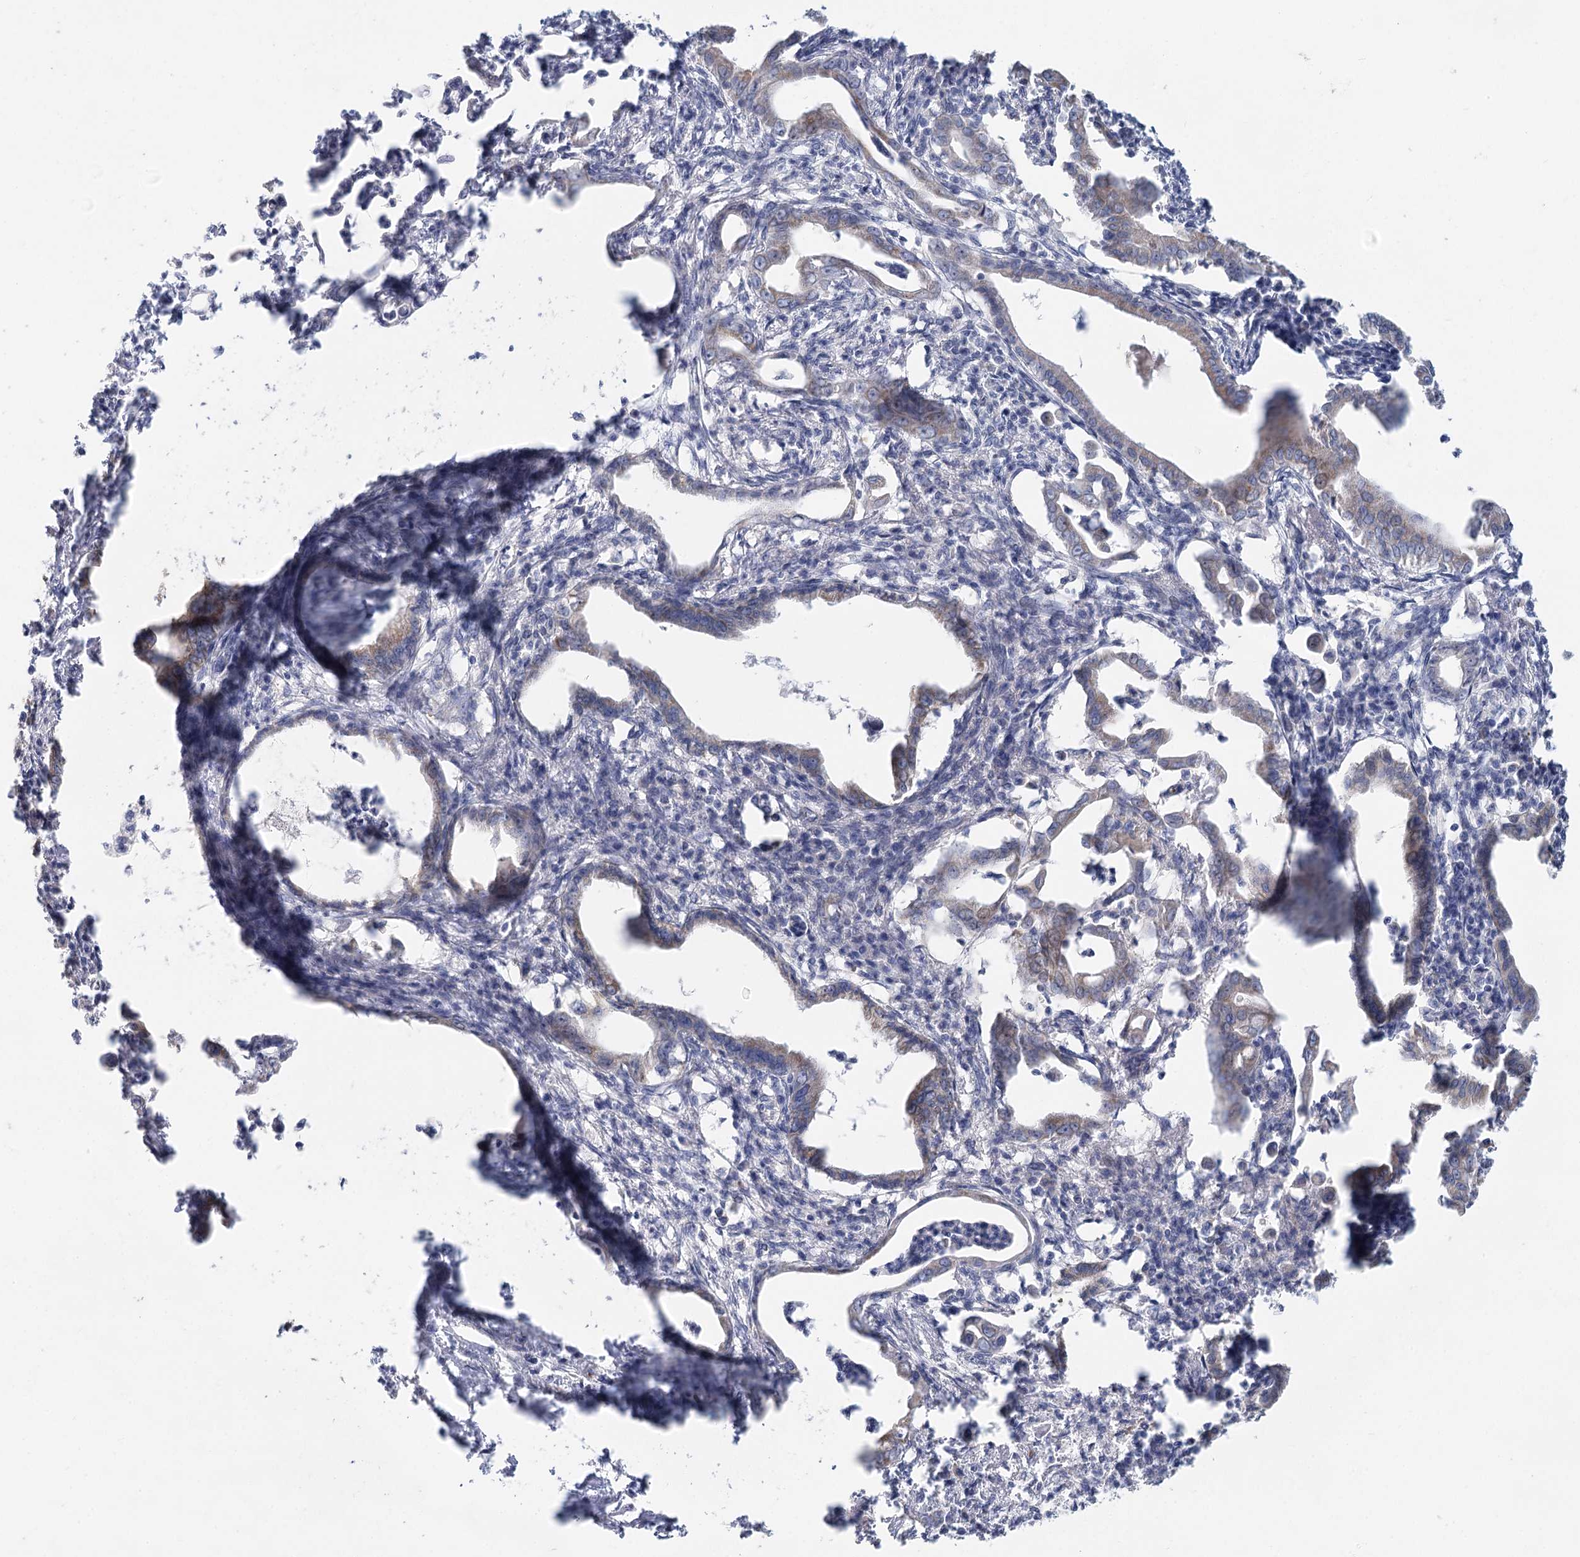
{"staining": {"intensity": "weak", "quantity": "25%-75%", "location": "cytoplasmic/membranous"}, "tissue": "pancreatic cancer", "cell_type": "Tumor cells", "image_type": "cancer", "snomed": [{"axis": "morphology", "description": "Adenocarcinoma, NOS"}, {"axis": "topography", "description": "Pancreas"}], "caption": "A brown stain highlights weak cytoplasmic/membranous expression of a protein in pancreatic cancer (adenocarcinoma) tumor cells.", "gene": "ARHGAP44", "patient": {"sex": "female", "age": 55}}